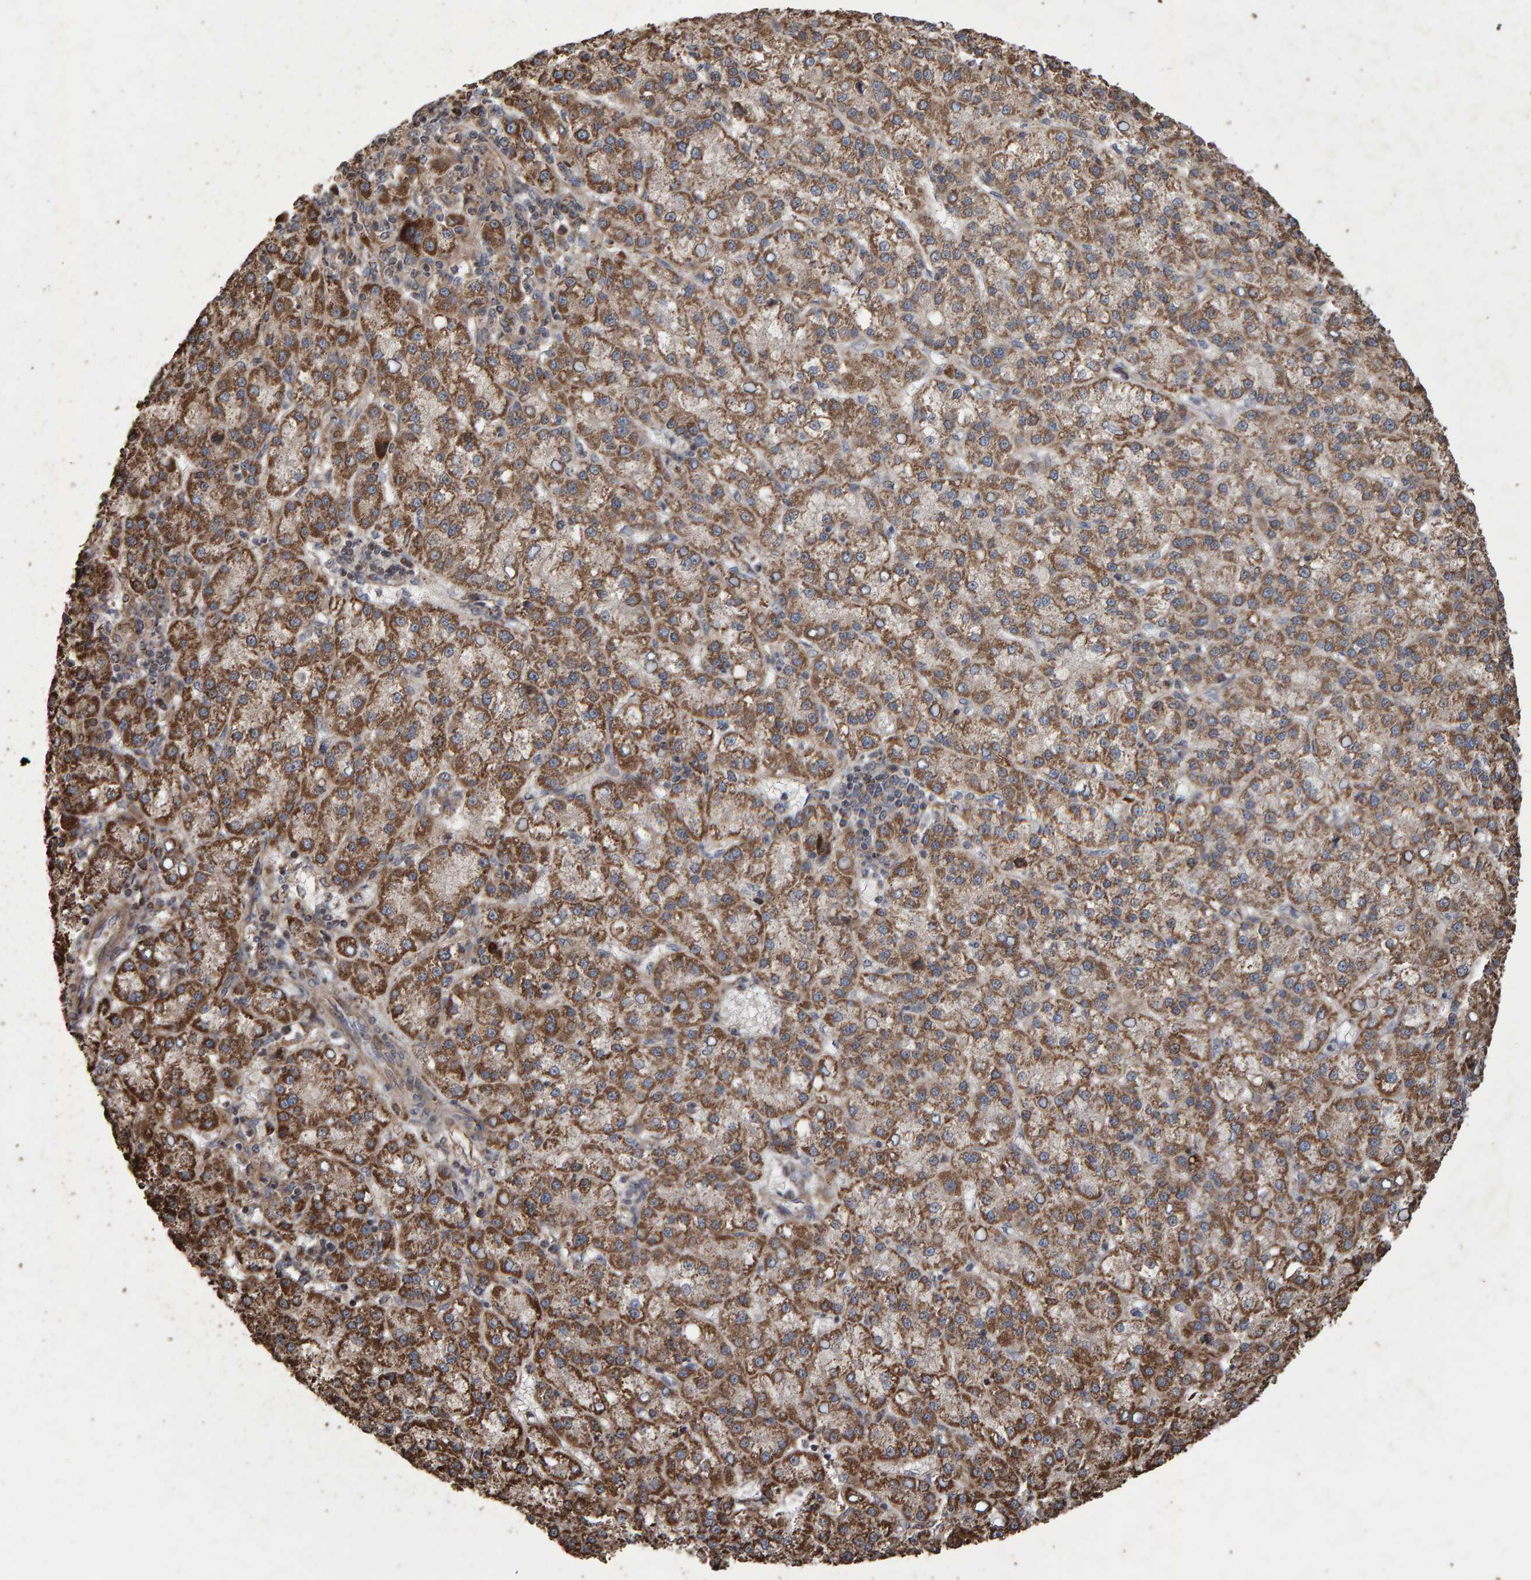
{"staining": {"intensity": "moderate", "quantity": ">75%", "location": "cytoplasmic/membranous"}, "tissue": "liver cancer", "cell_type": "Tumor cells", "image_type": "cancer", "snomed": [{"axis": "morphology", "description": "Carcinoma, Hepatocellular, NOS"}, {"axis": "topography", "description": "Liver"}], "caption": "Immunohistochemical staining of human liver cancer displays medium levels of moderate cytoplasmic/membranous protein expression in about >75% of tumor cells.", "gene": "OSBP2", "patient": {"sex": "female", "age": 58}}